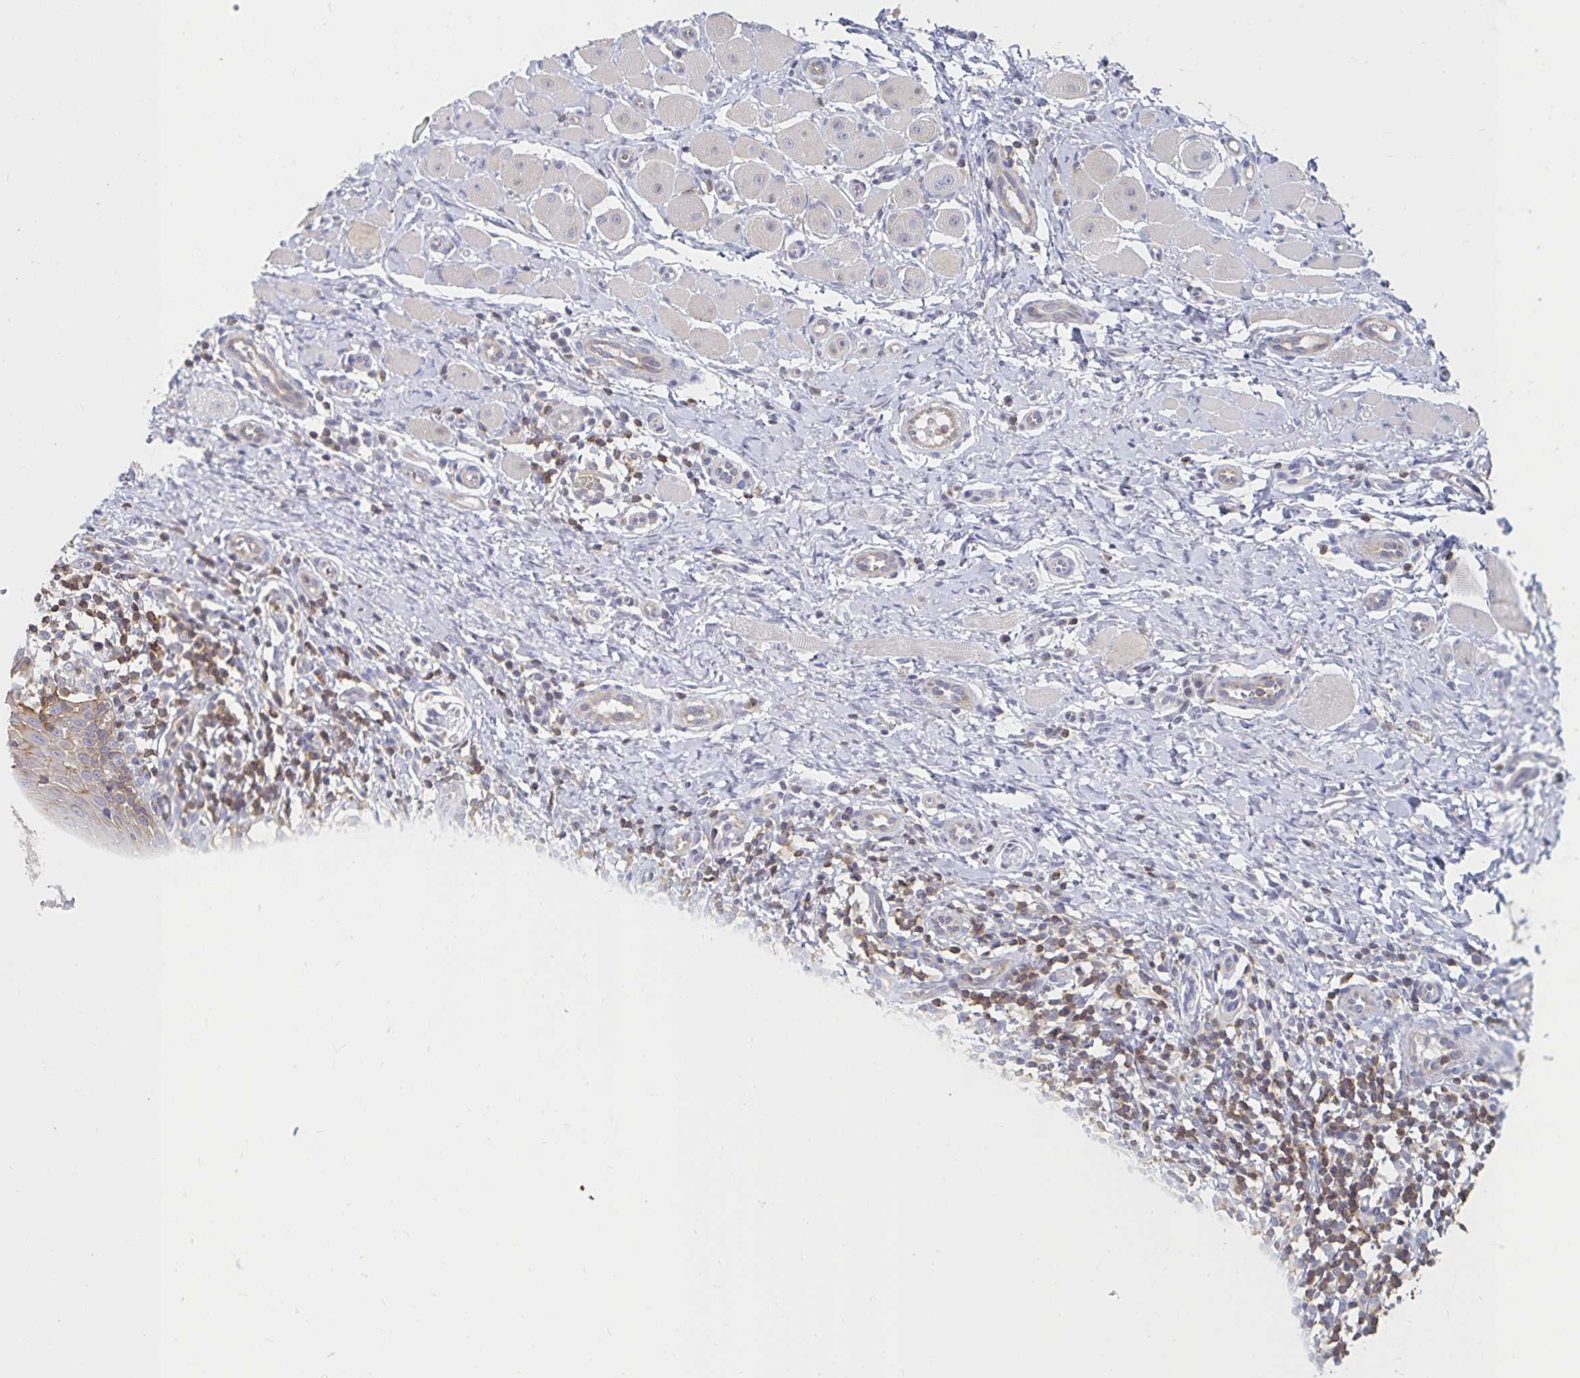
{"staining": {"intensity": "weak", "quantity": "<25%", "location": "cytoplasmic/membranous"}, "tissue": "oral mucosa", "cell_type": "Squamous epithelial cells", "image_type": "normal", "snomed": [{"axis": "morphology", "description": "Normal tissue, NOS"}, {"axis": "topography", "description": "Oral tissue"}, {"axis": "topography", "description": "Tounge, NOS"}], "caption": "The photomicrograph displays no significant positivity in squamous epithelial cells of oral mucosa. (DAB (3,3'-diaminobenzidine) IHC, high magnification).", "gene": "PIK3CD", "patient": {"sex": "female", "age": 58}}